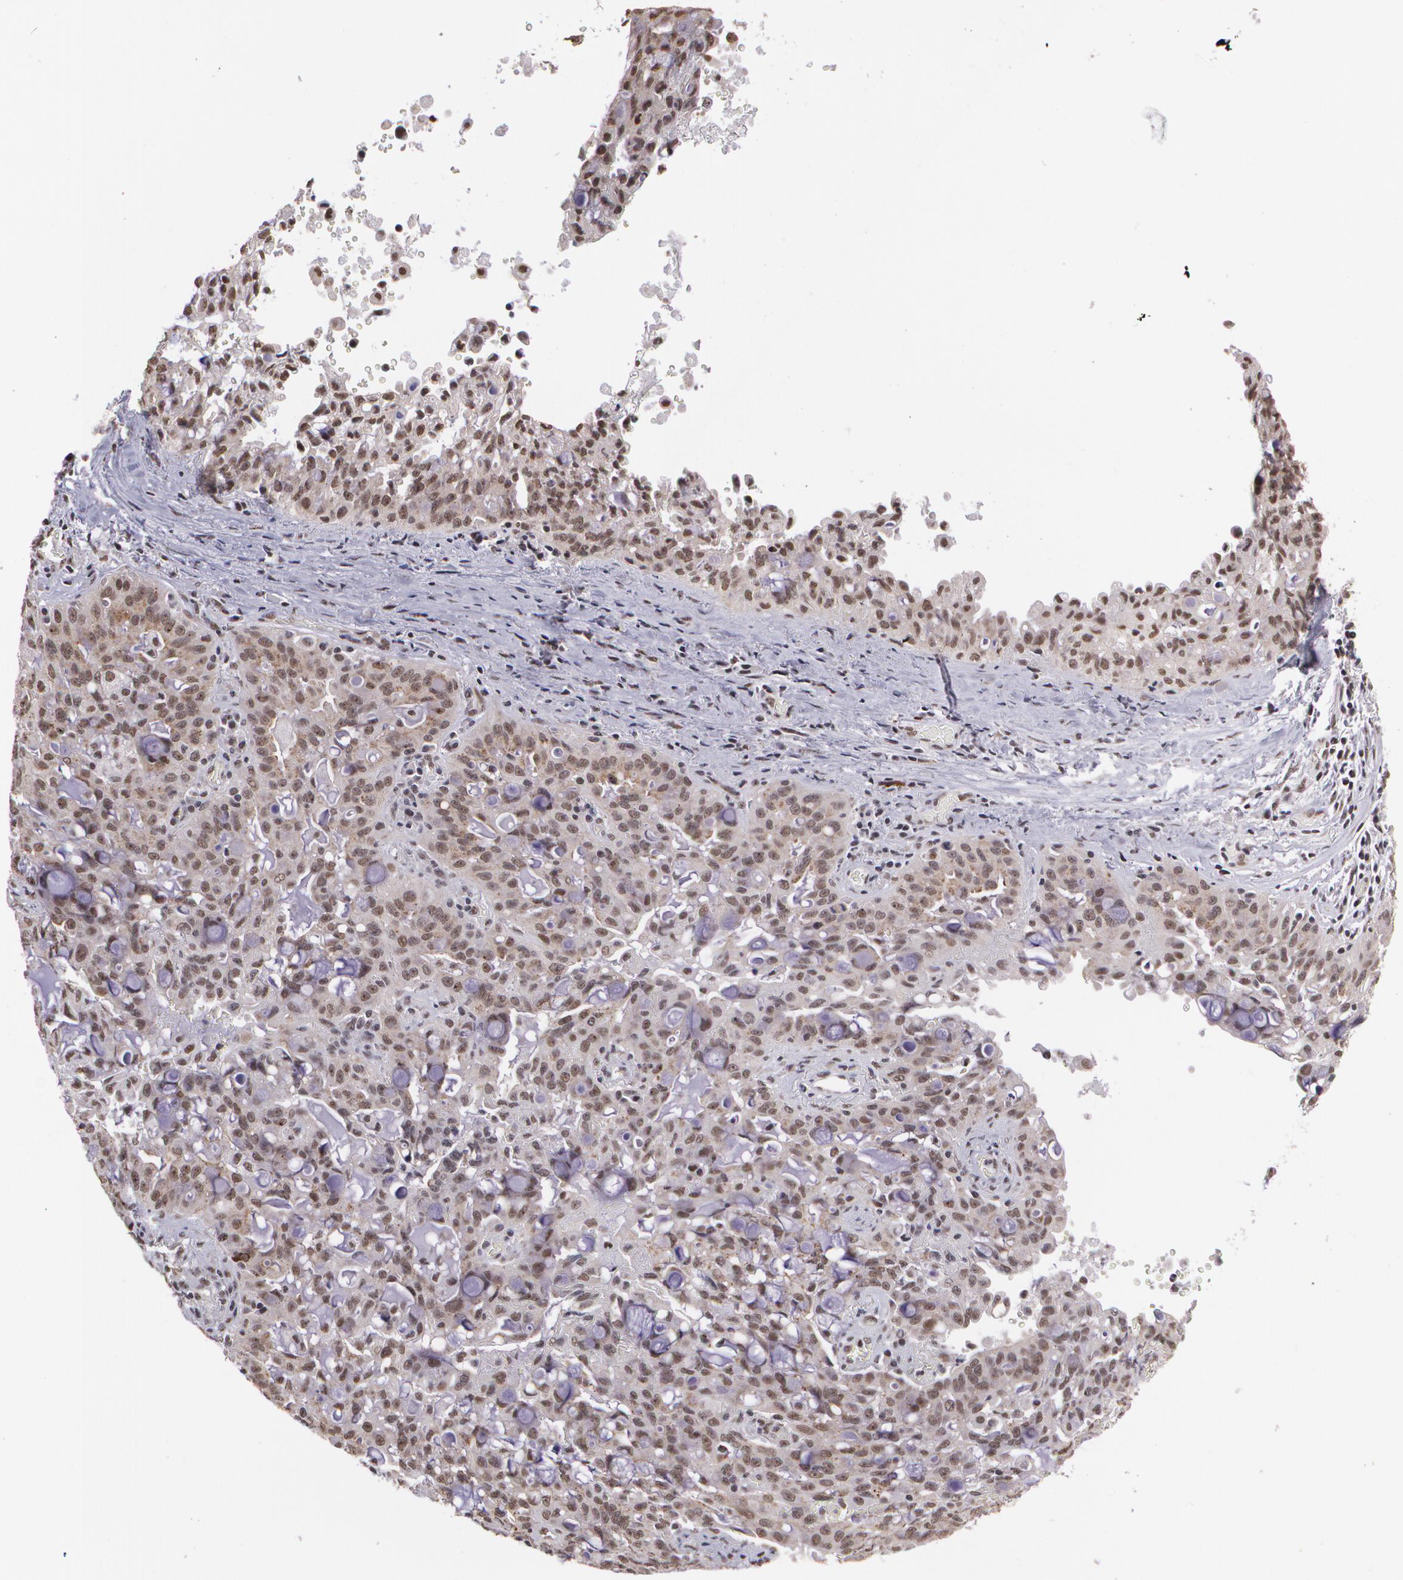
{"staining": {"intensity": "moderate", "quantity": ">75%", "location": "cytoplasmic/membranous,nuclear"}, "tissue": "lung cancer", "cell_type": "Tumor cells", "image_type": "cancer", "snomed": [{"axis": "morphology", "description": "Adenocarcinoma, NOS"}, {"axis": "topography", "description": "Lung"}], "caption": "Protein expression analysis of lung adenocarcinoma reveals moderate cytoplasmic/membranous and nuclear staining in about >75% of tumor cells.", "gene": "C6orf15", "patient": {"sex": "female", "age": 44}}